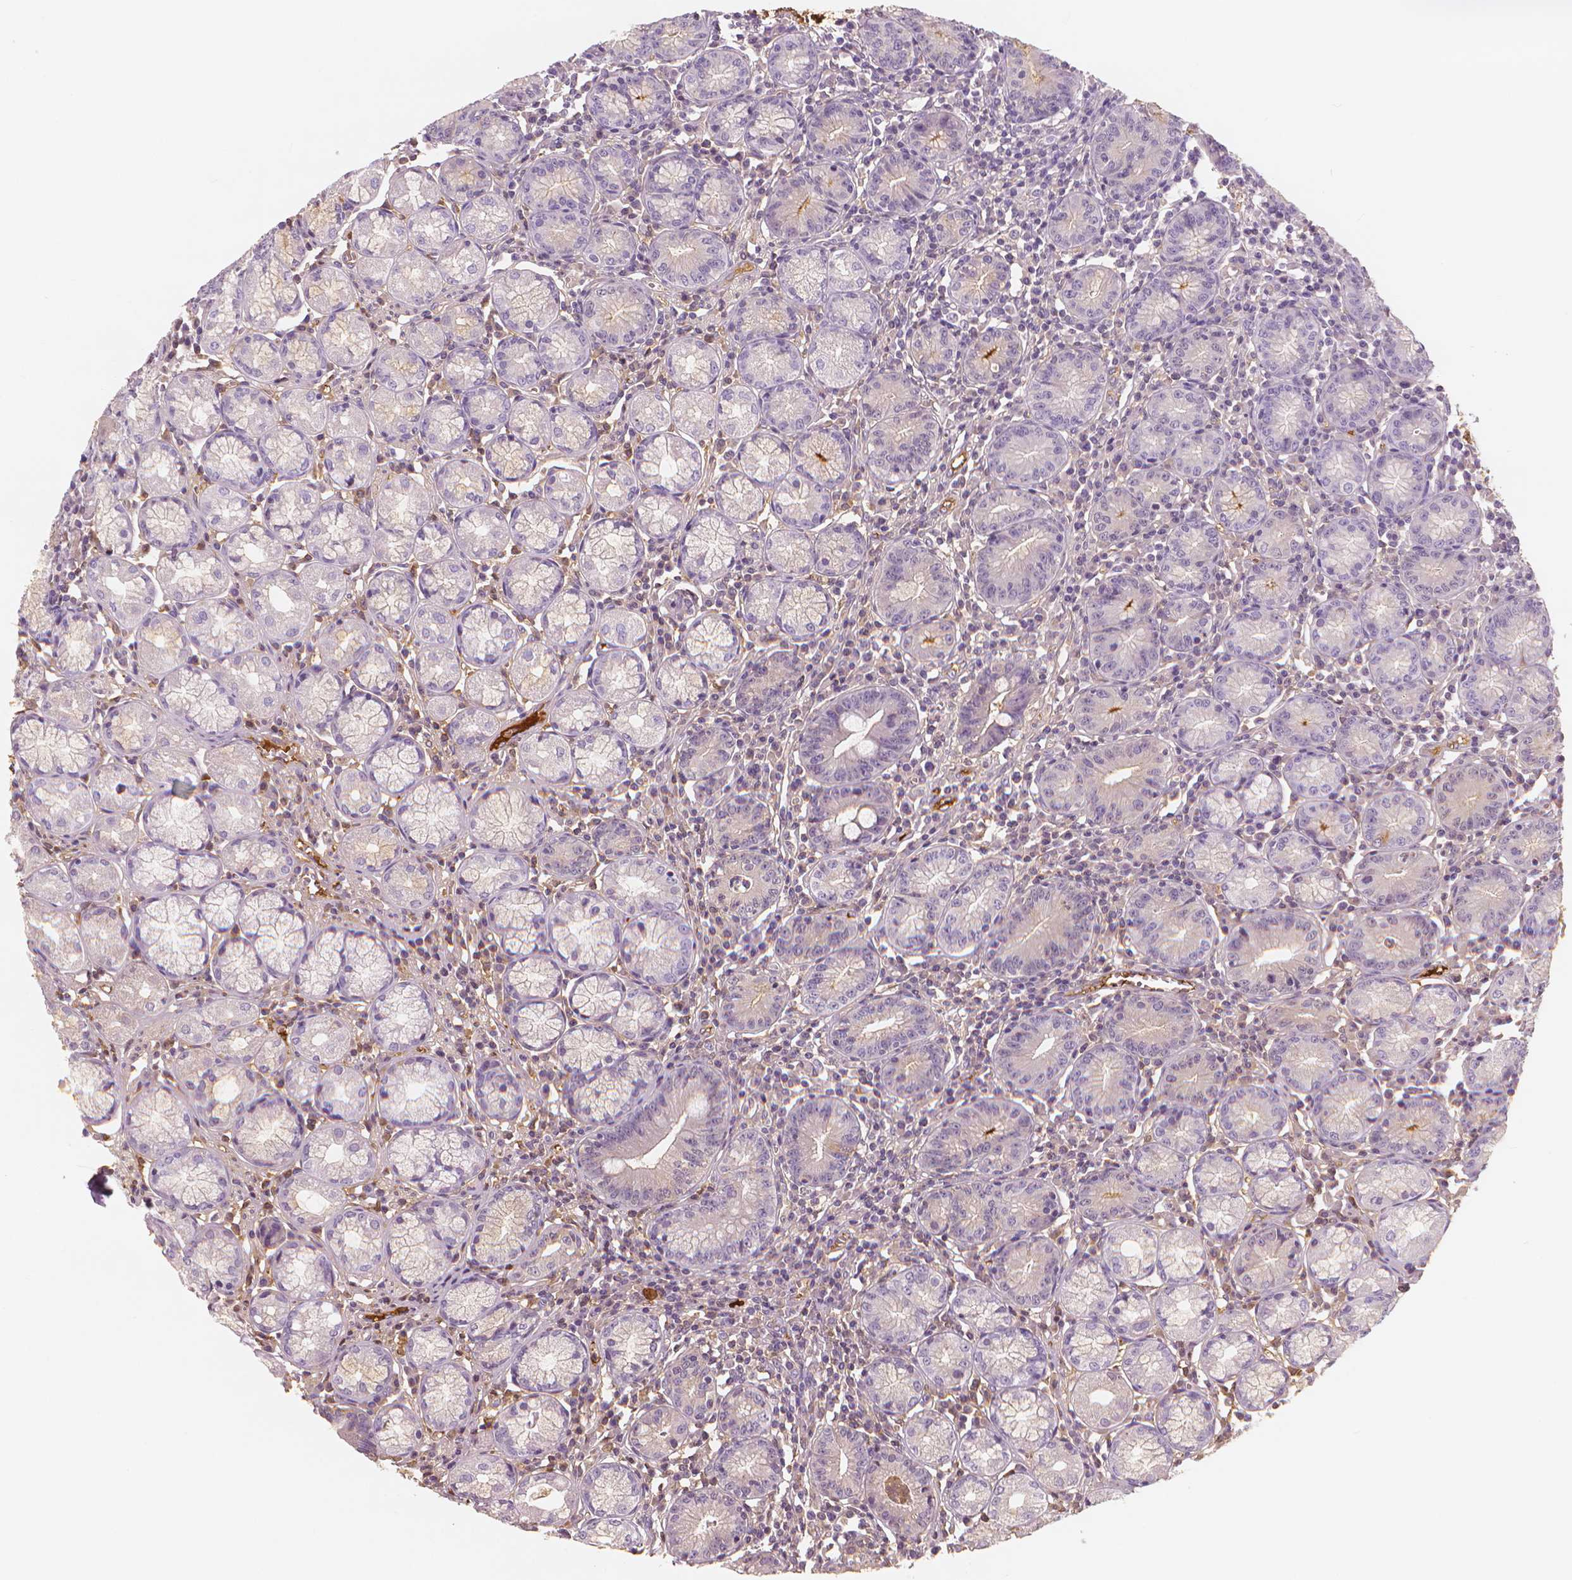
{"staining": {"intensity": "negative", "quantity": "none", "location": "none"}, "tissue": "stomach", "cell_type": "Glandular cells", "image_type": "normal", "snomed": [{"axis": "morphology", "description": "Normal tissue, NOS"}, {"axis": "topography", "description": "Stomach"}], "caption": "DAB (3,3'-diaminobenzidine) immunohistochemical staining of normal stomach exhibits no significant expression in glandular cells. The staining is performed using DAB brown chromogen with nuclei counter-stained in using hematoxylin.", "gene": "APOA4", "patient": {"sex": "male", "age": 55}}